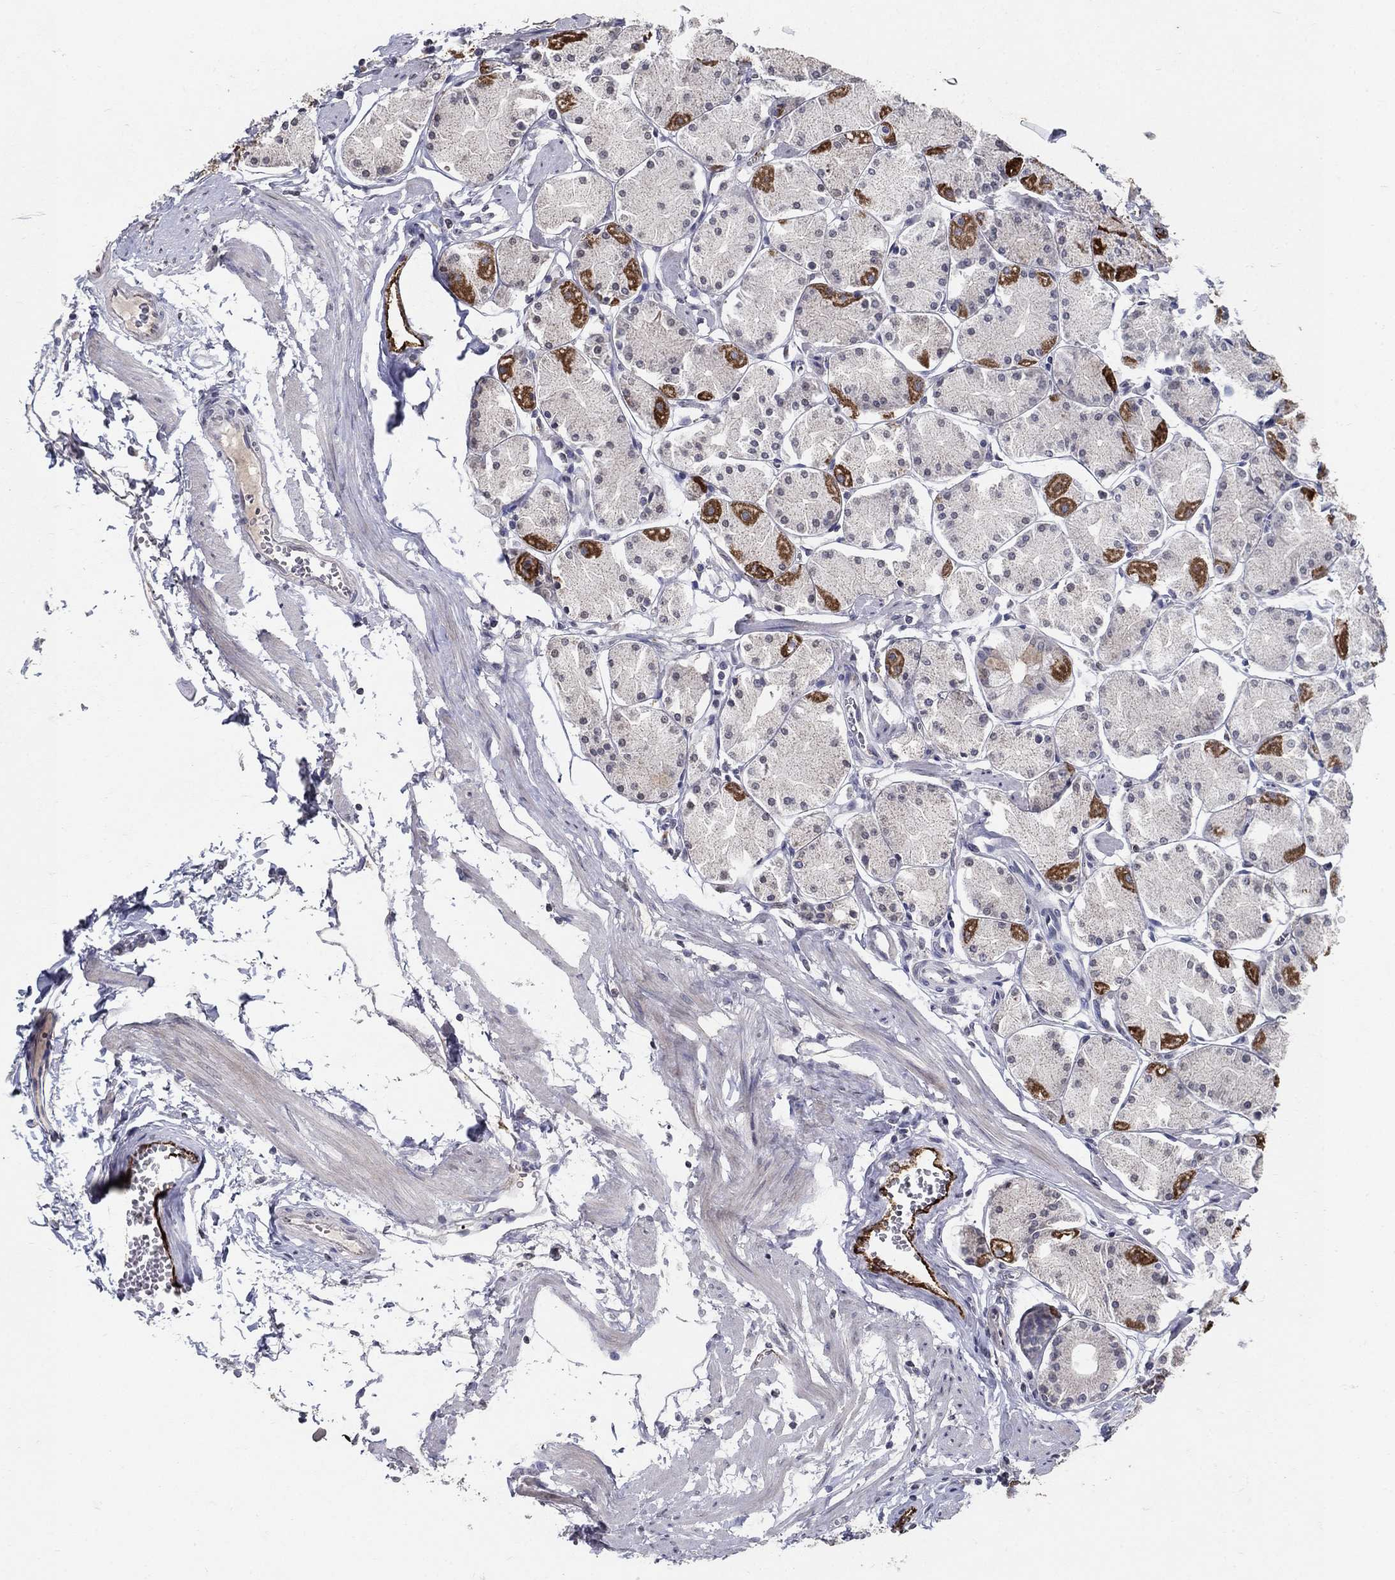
{"staining": {"intensity": "strong", "quantity": "25%-75%", "location": "cytoplasmic/membranous"}, "tissue": "stomach", "cell_type": "Glandular cells", "image_type": "normal", "snomed": [{"axis": "morphology", "description": "Normal tissue, NOS"}, {"axis": "topography", "description": "Stomach, upper"}], "caption": "Immunohistochemistry (DAB) staining of unremarkable human stomach shows strong cytoplasmic/membranous protein expression in approximately 25%-75% of glandular cells.", "gene": "TINAG", "patient": {"sex": "male", "age": 60}}